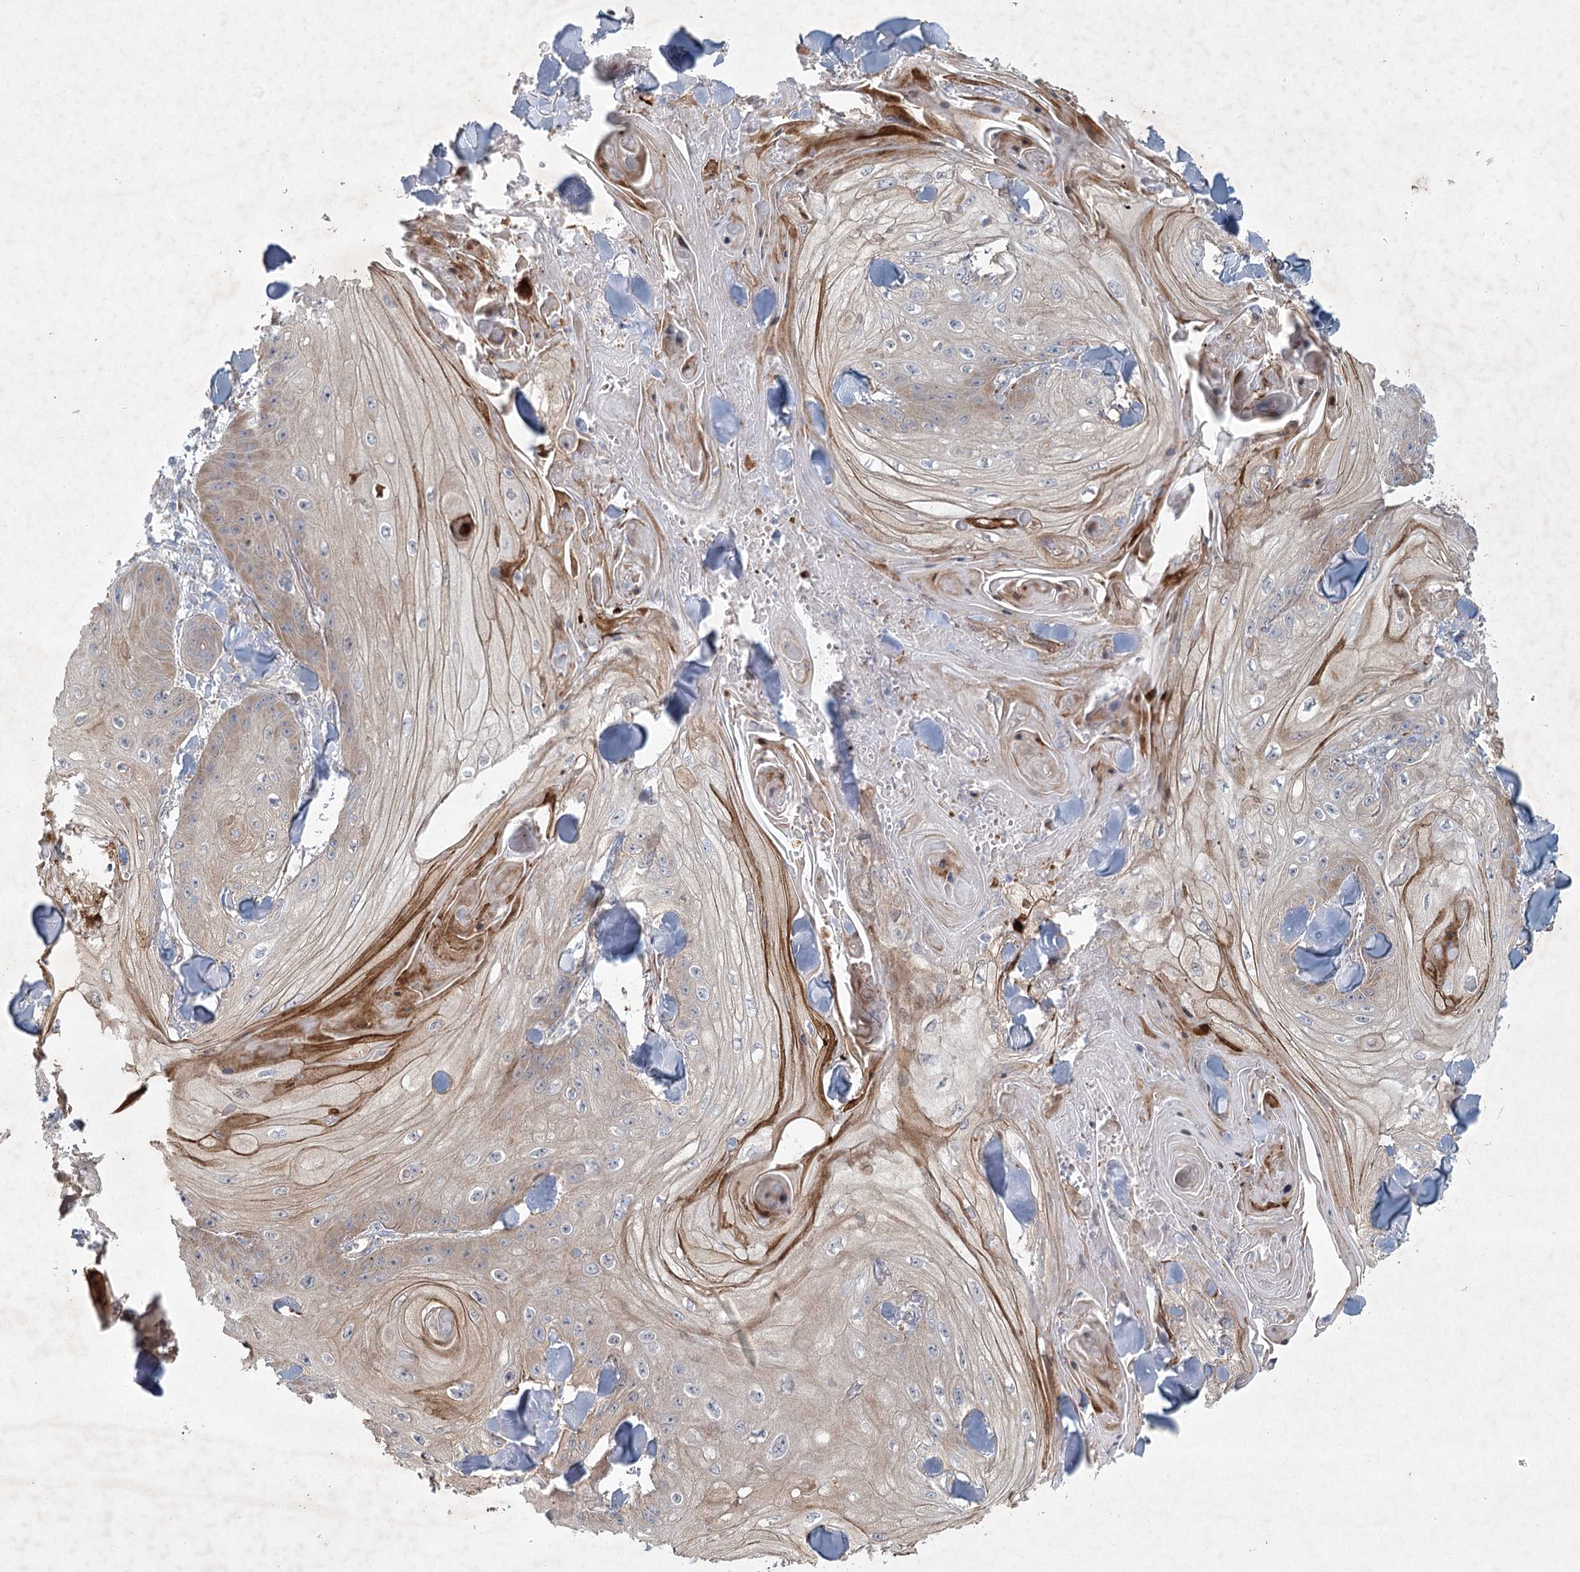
{"staining": {"intensity": "weak", "quantity": "25%-75%", "location": "cytoplasmic/membranous"}, "tissue": "skin cancer", "cell_type": "Tumor cells", "image_type": "cancer", "snomed": [{"axis": "morphology", "description": "Squamous cell carcinoma, NOS"}, {"axis": "topography", "description": "Skin"}], "caption": "Skin cancer (squamous cell carcinoma) stained with DAB (3,3'-diaminobenzidine) immunohistochemistry demonstrates low levels of weak cytoplasmic/membranous expression in about 25%-75% of tumor cells.", "gene": "FAM110C", "patient": {"sex": "male", "age": 74}}